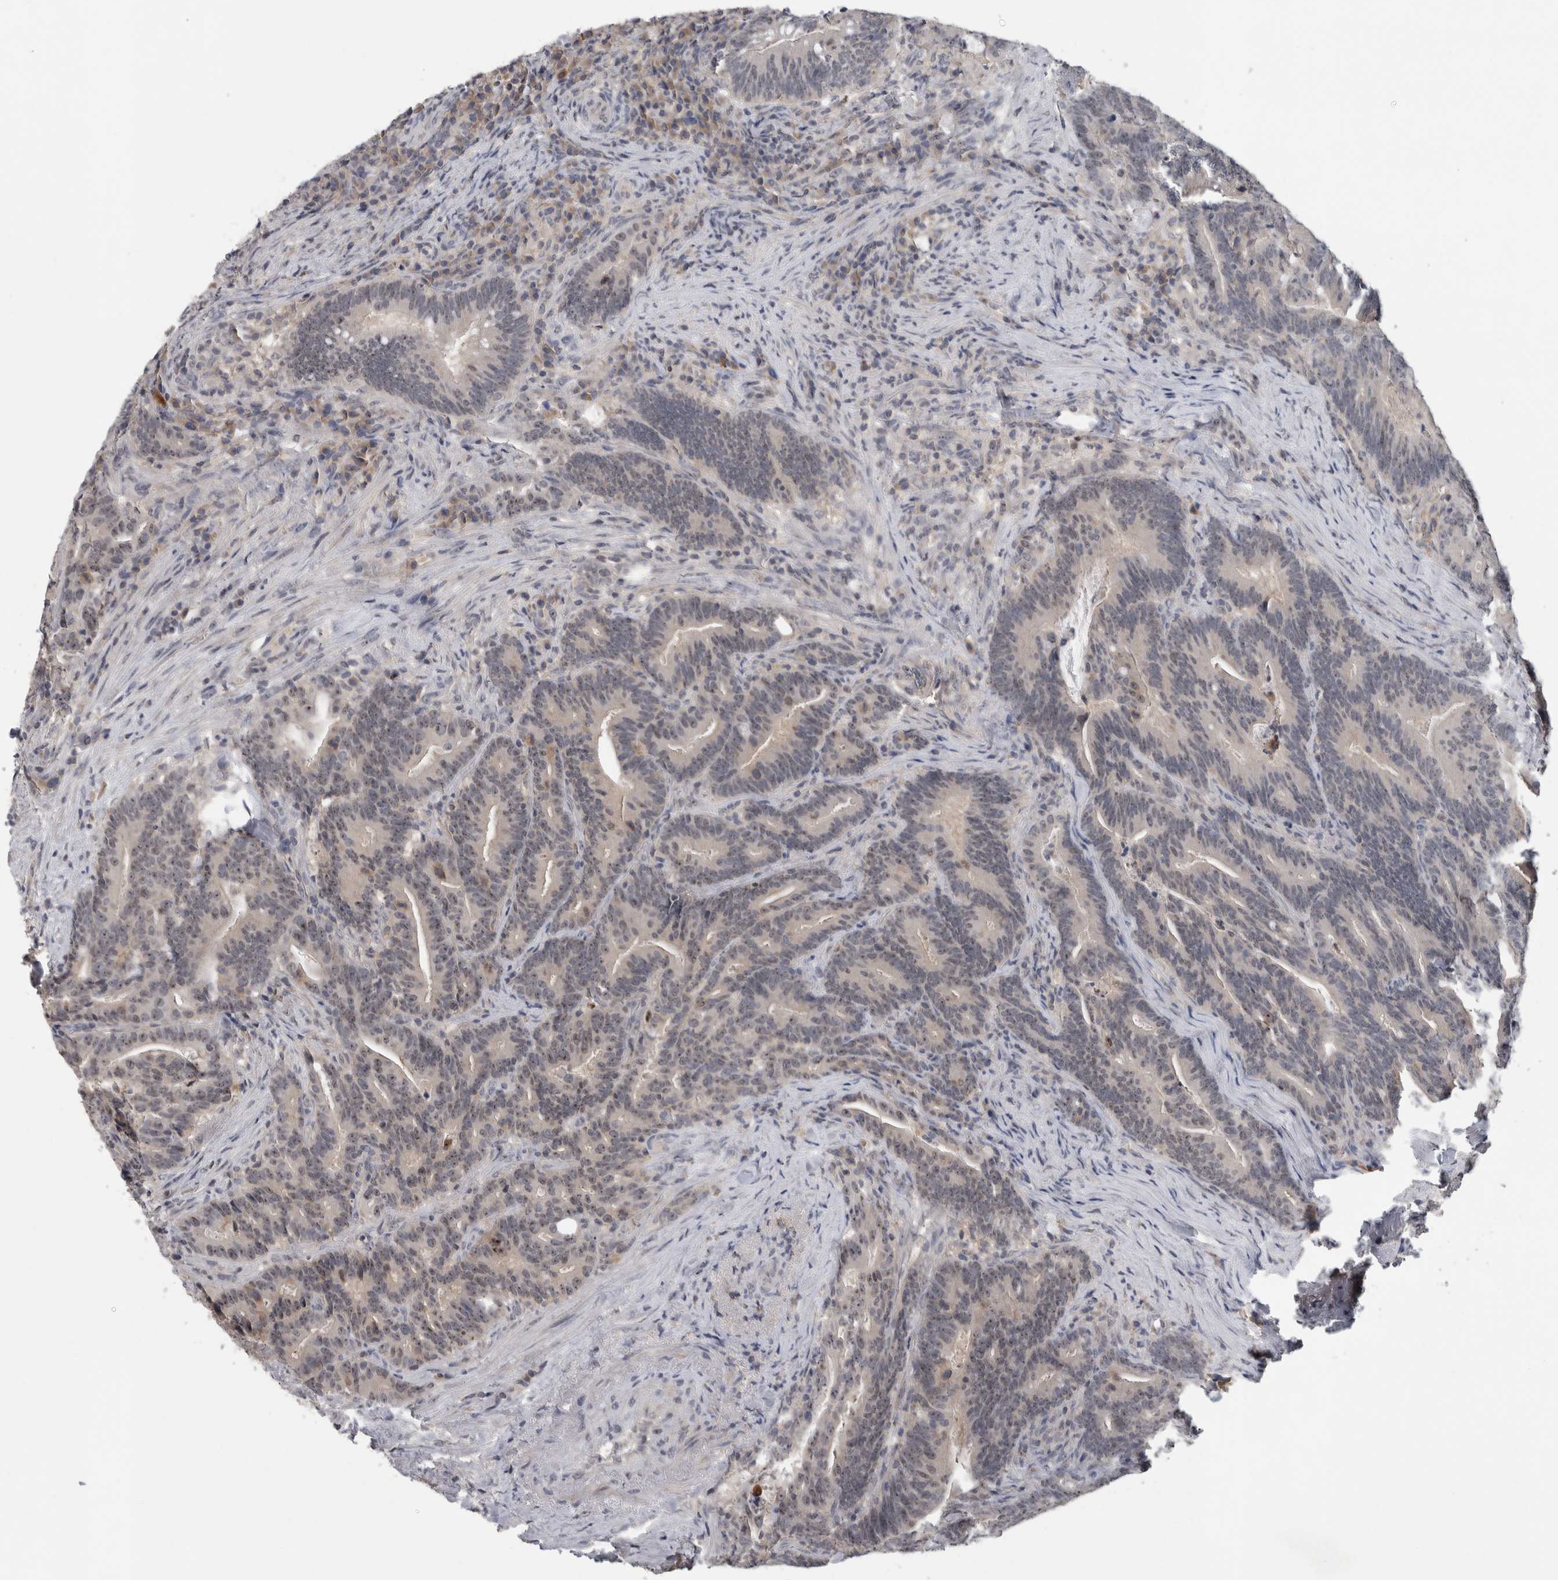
{"staining": {"intensity": "moderate", "quantity": "25%-75%", "location": "nuclear"}, "tissue": "colorectal cancer", "cell_type": "Tumor cells", "image_type": "cancer", "snomed": [{"axis": "morphology", "description": "Adenocarcinoma, NOS"}, {"axis": "topography", "description": "Colon"}], "caption": "Adenocarcinoma (colorectal) tissue shows moderate nuclear expression in about 25%-75% of tumor cells, visualized by immunohistochemistry.", "gene": "RBM28", "patient": {"sex": "female", "age": 66}}